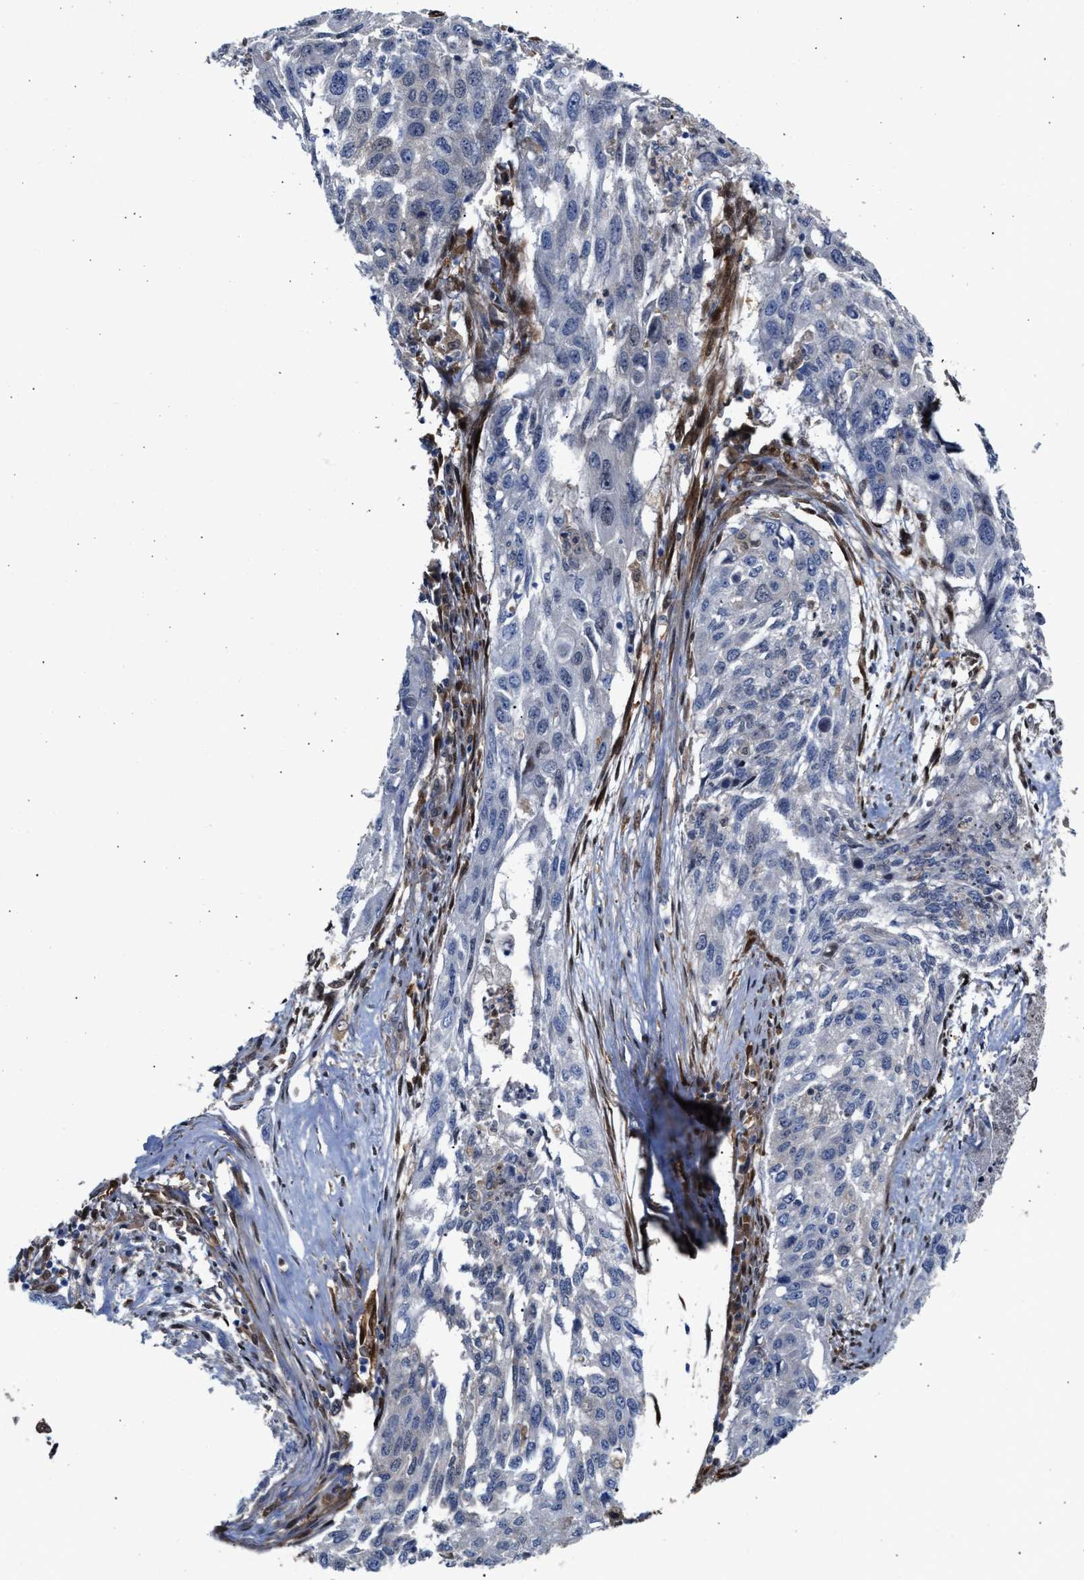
{"staining": {"intensity": "negative", "quantity": "none", "location": "none"}, "tissue": "lung cancer", "cell_type": "Tumor cells", "image_type": "cancer", "snomed": [{"axis": "morphology", "description": "Squamous cell carcinoma, NOS"}, {"axis": "topography", "description": "Lung"}], "caption": "A high-resolution histopathology image shows immunohistochemistry (IHC) staining of lung squamous cell carcinoma, which shows no significant expression in tumor cells.", "gene": "TP53I3", "patient": {"sex": "female", "age": 63}}